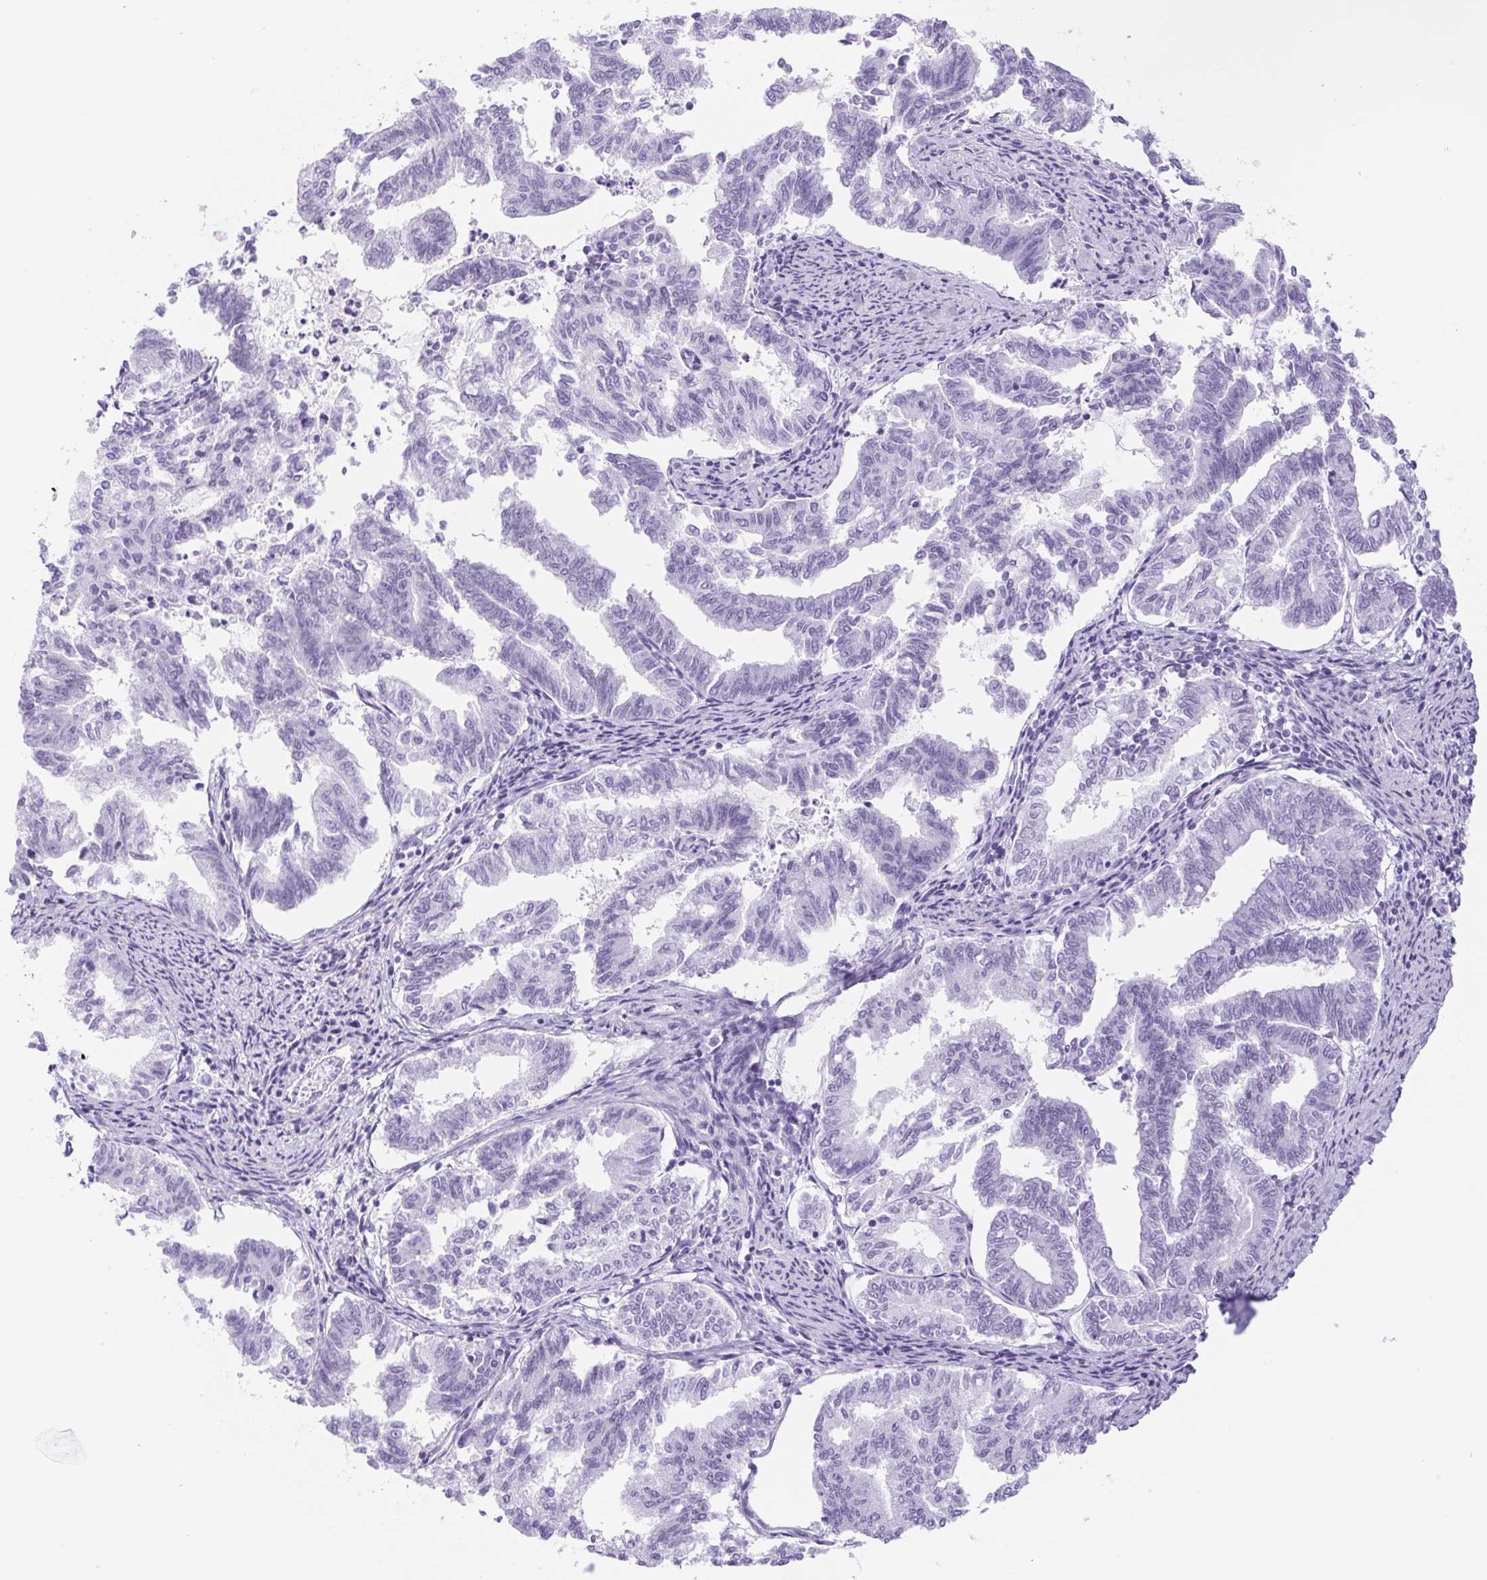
{"staining": {"intensity": "negative", "quantity": "none", "location": "none"}, "tissue": "endometrial cancer", "cell_type": "Tumor cells", "image_type": "cancer", "snomed": [{"axis": "morphology", "description": "Adenocarcinoma, NOS"}, {"axis": "topography", "description": "Endometrium"}], "caption": "This is a photomicrograph of IHC staining of adenocarcinoma (endometrial), which shows no staining in tumor cells. The staining was performed using DAB (3,3'-diaminobenzidine) to visualize the protein expression in brown, while the nuclei were stained in blue with hematoxylin (Magnification: 20x).", "gene": "CYP21A2", "patient": {"sex": "female", "age": 79}}